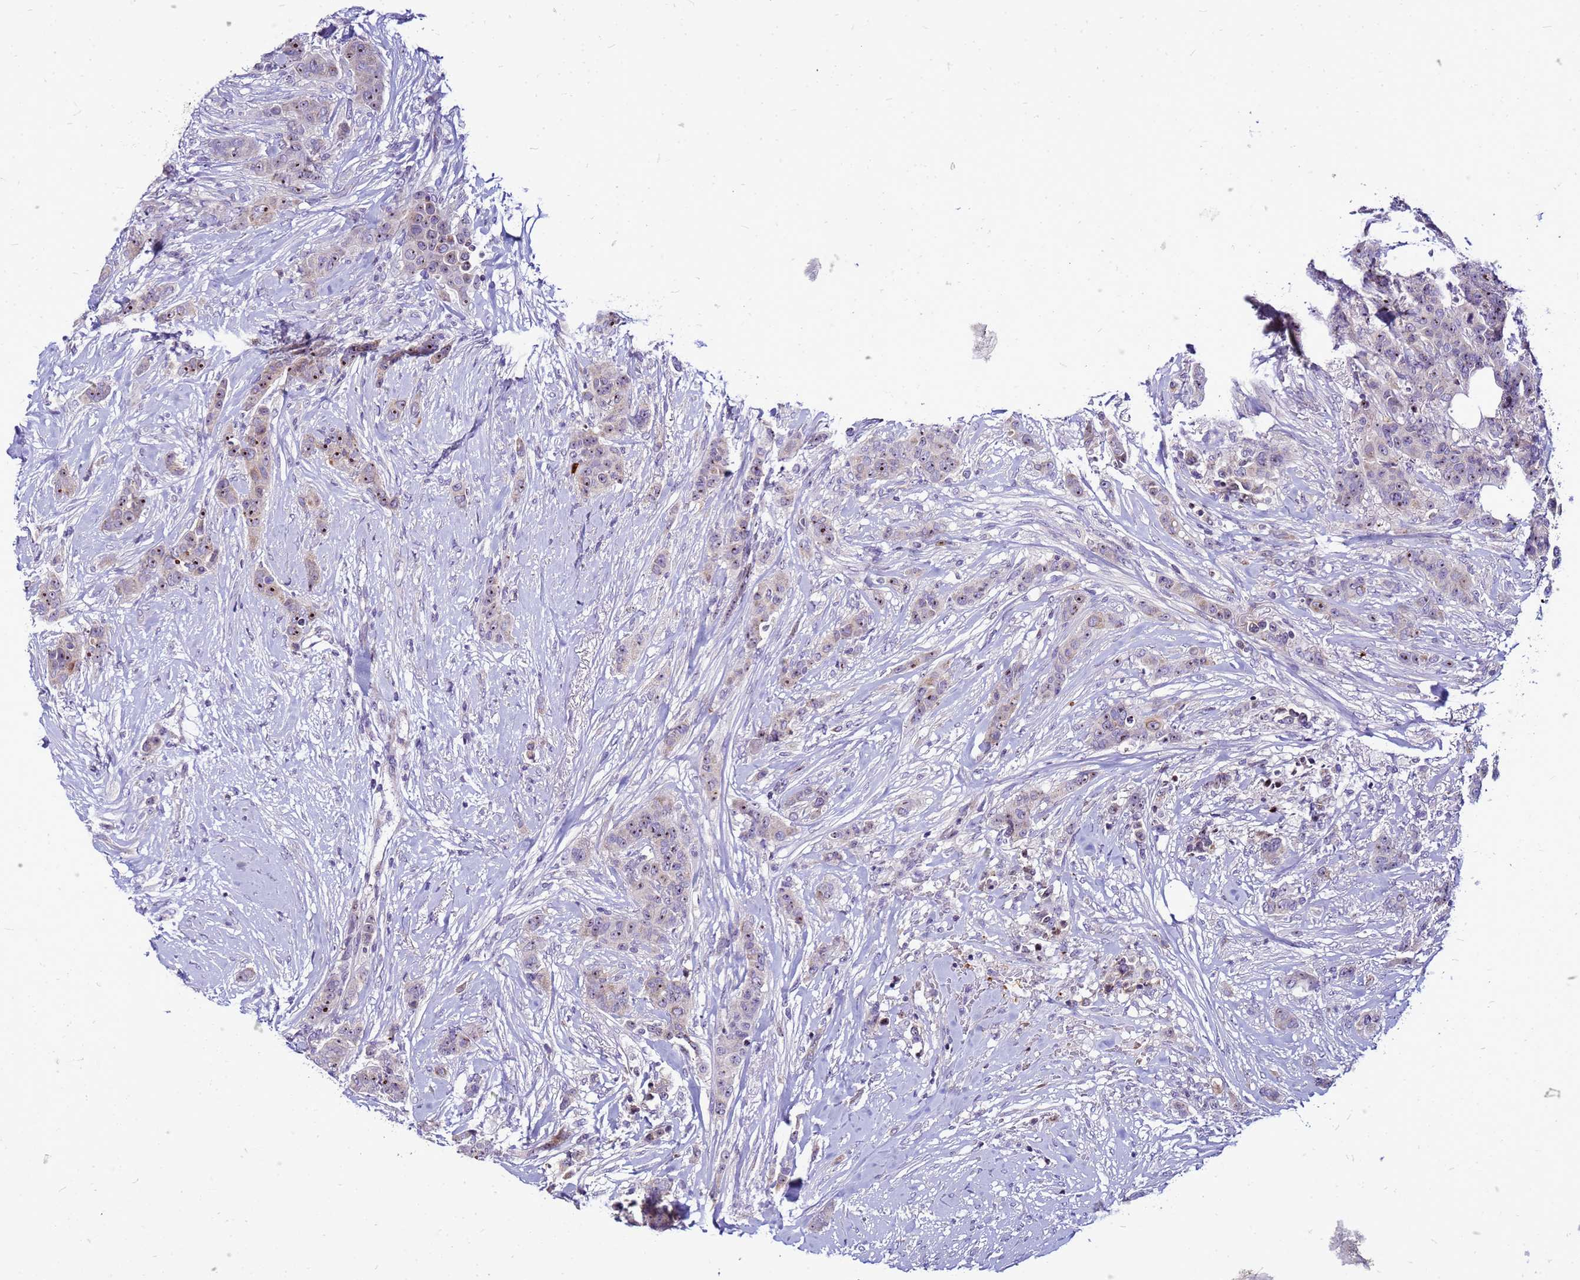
{"staining": {"intensity": "moderate", "quantity": ">75%", "location": "nuclear"}, "tissue": "breast cancer", "cell_type": "Tumor cells", "image_type": "cancer", "snomed": [{"axis": "morphology", "description": "Duct carcinoma"}, {"axis": "topography", "description": "Breast"}], "caption": "Immunohistochemistry (IHC) (DAB) staining of breast cancer (invasive ductal carcinoma) demonstrates moderate nuclear protein positivity in about >75% of tumor cells. Ihc stains the protein of interest in brown and the nuclei are stained blue.", "gene": "VPS4B", "patient": {"sex": "female", "age": 40}}